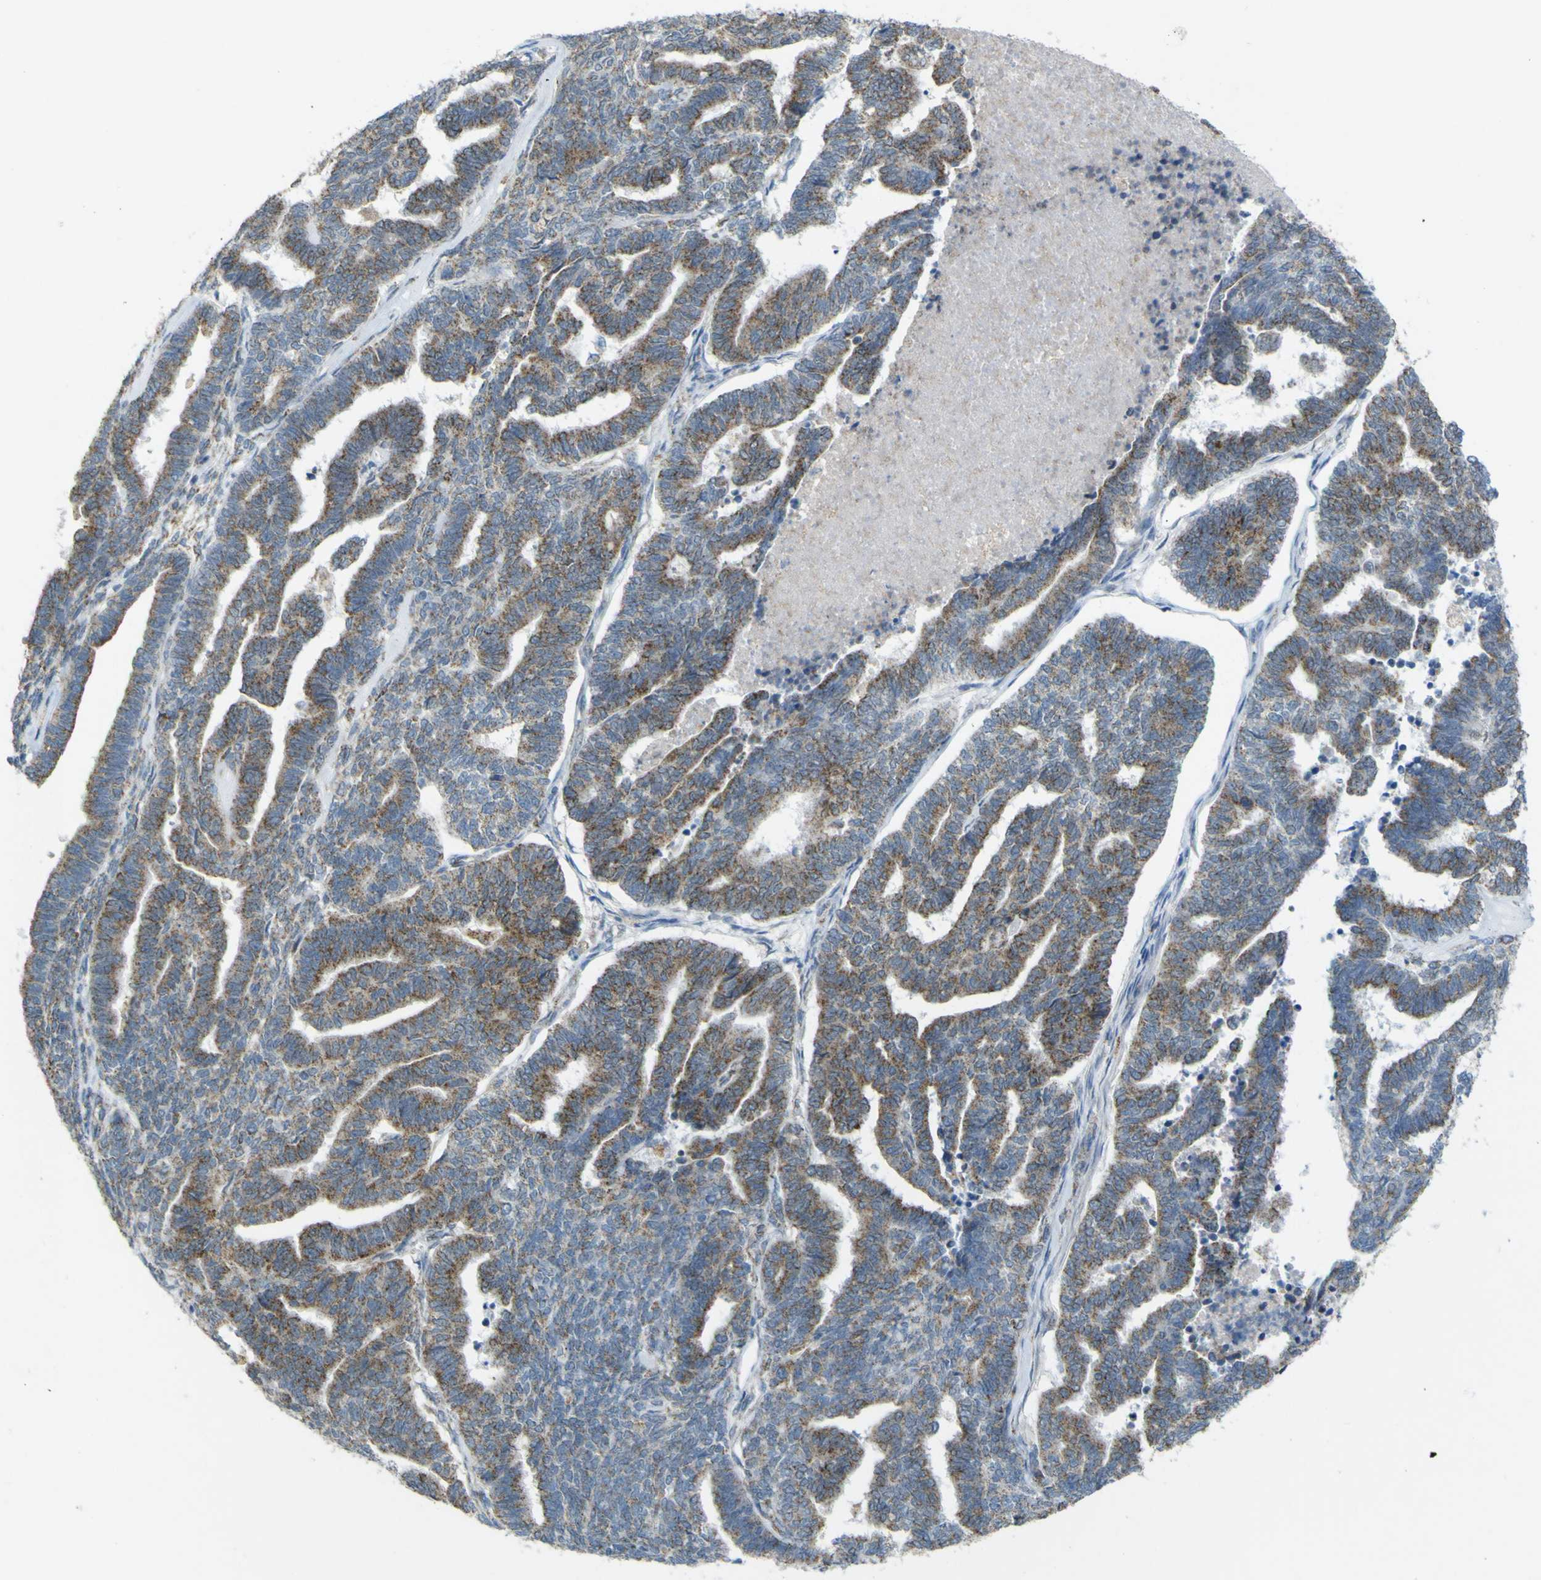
{"staining": {"intensity": "moderate", "quantity": ">75%", "location": "cytoplasmic/membranous"}, "tissue": "endometrial cancer", "cell_type": "Tumor cells", "image_type": "cancer", "snomed": [{"axis": "morphology", "description": "Adenocarcinoma, NOS"}, {"axis": "topography", "description": "Endometrium"}], "caption": "The photomicrograph shows staining of endometrial adenocarcinoma, revealing moderate cytoplasmic/membranous protein positivity (brown color) within tumor cells.", "gene": "ACBD5", "patient": {"sex": "female", "age": 70}}